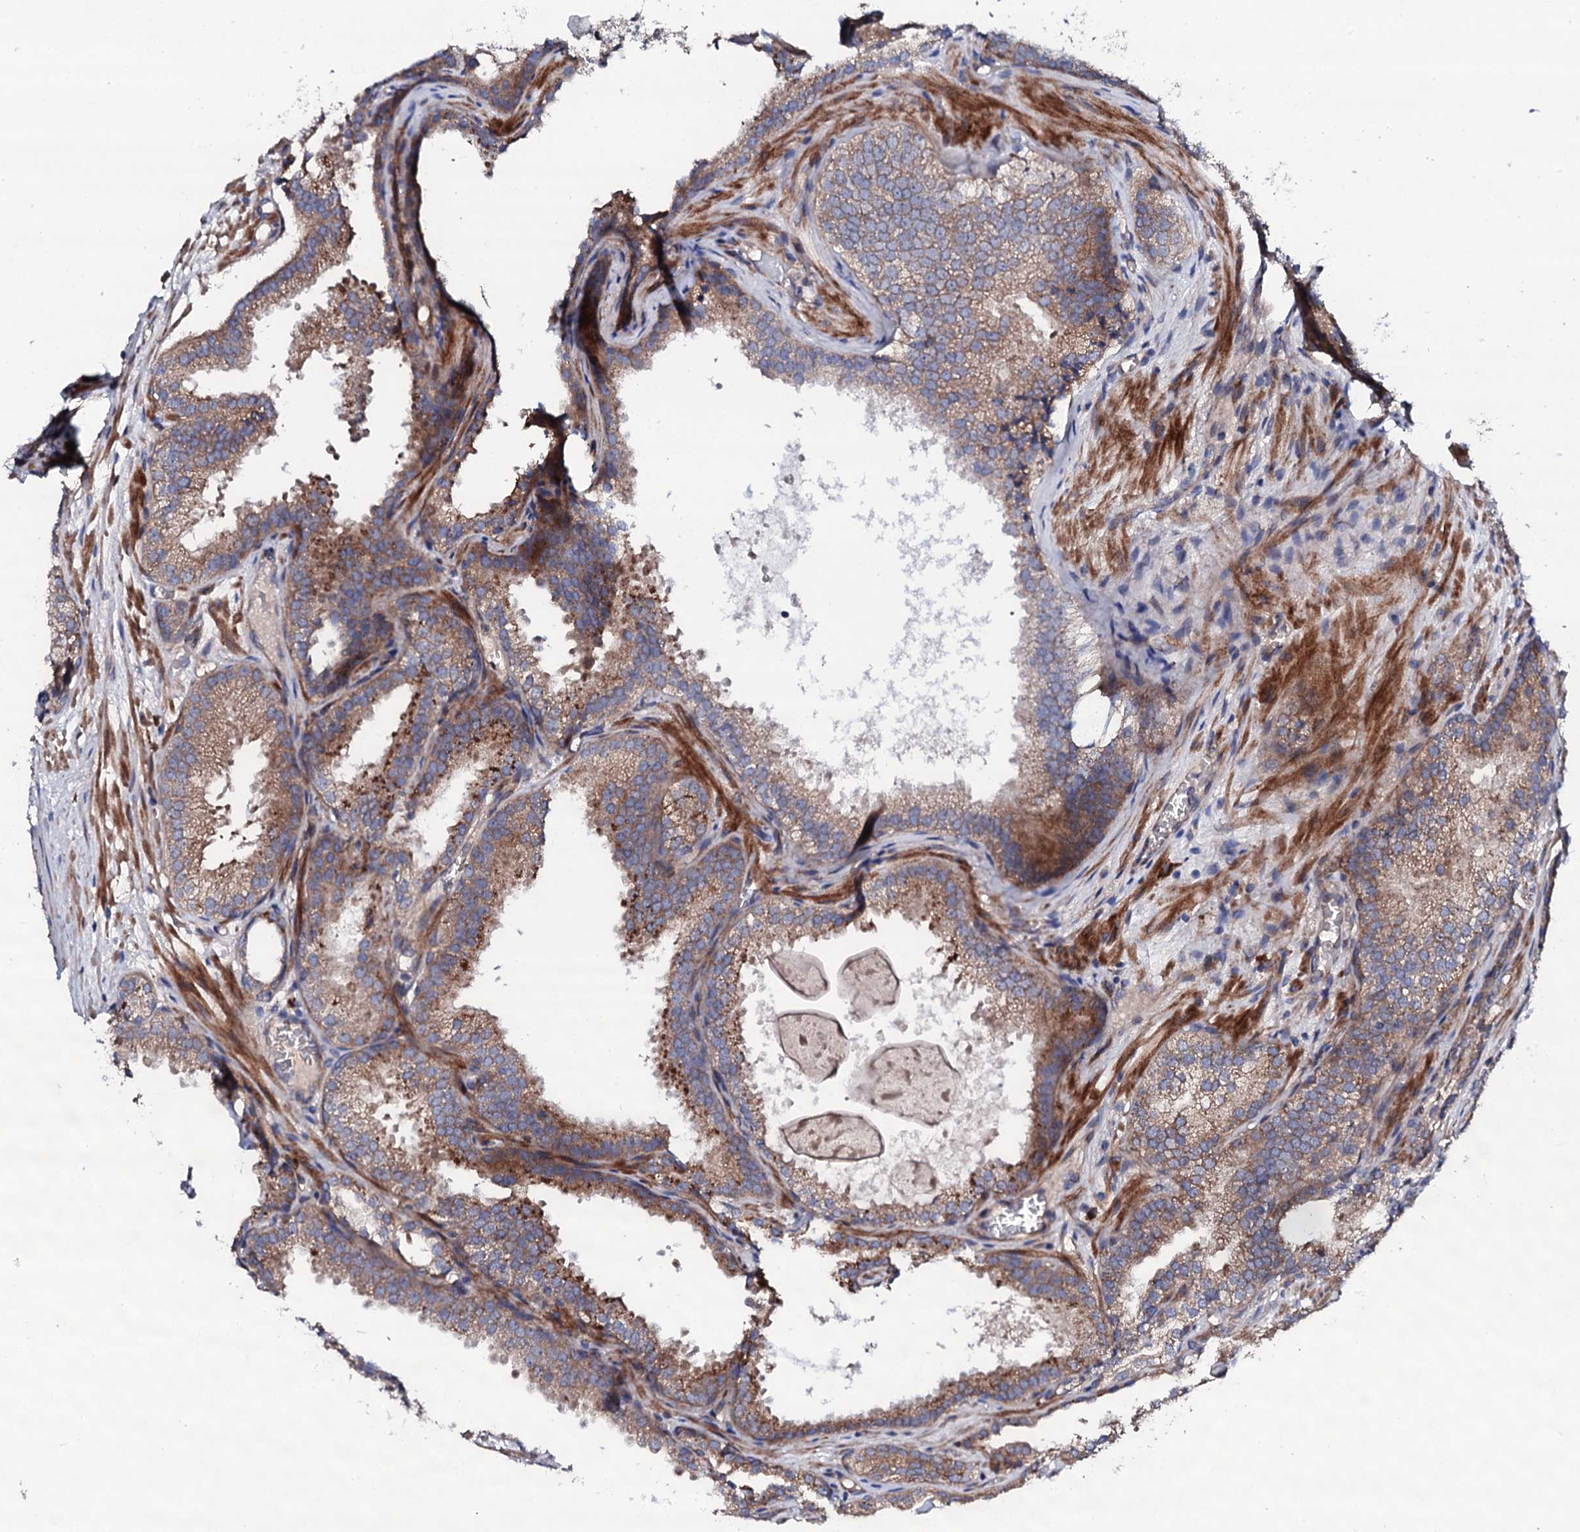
{"staining": {"intensity": "moderate", "quantity": ">75%", "location": "cytoplasmic/membranous"}, "tissue": "prostate cancer", "cell_type": "Tumor cells", "image_type": "cancer", "snomed": [{"axis": "morphology", "description": "Adenocarcinoma, High grade"}, {"axis": "topography", "description": "Prostate"}], "caption": "Adenocarcinoma (high-grade) (prostate) stained with a brown dye exhibits moderate cytoplasmic/membranous positive positivity in about >75% of tumor cells.", "gene": "LIPT2", "patient": {"sex": "male", "age": 69}}